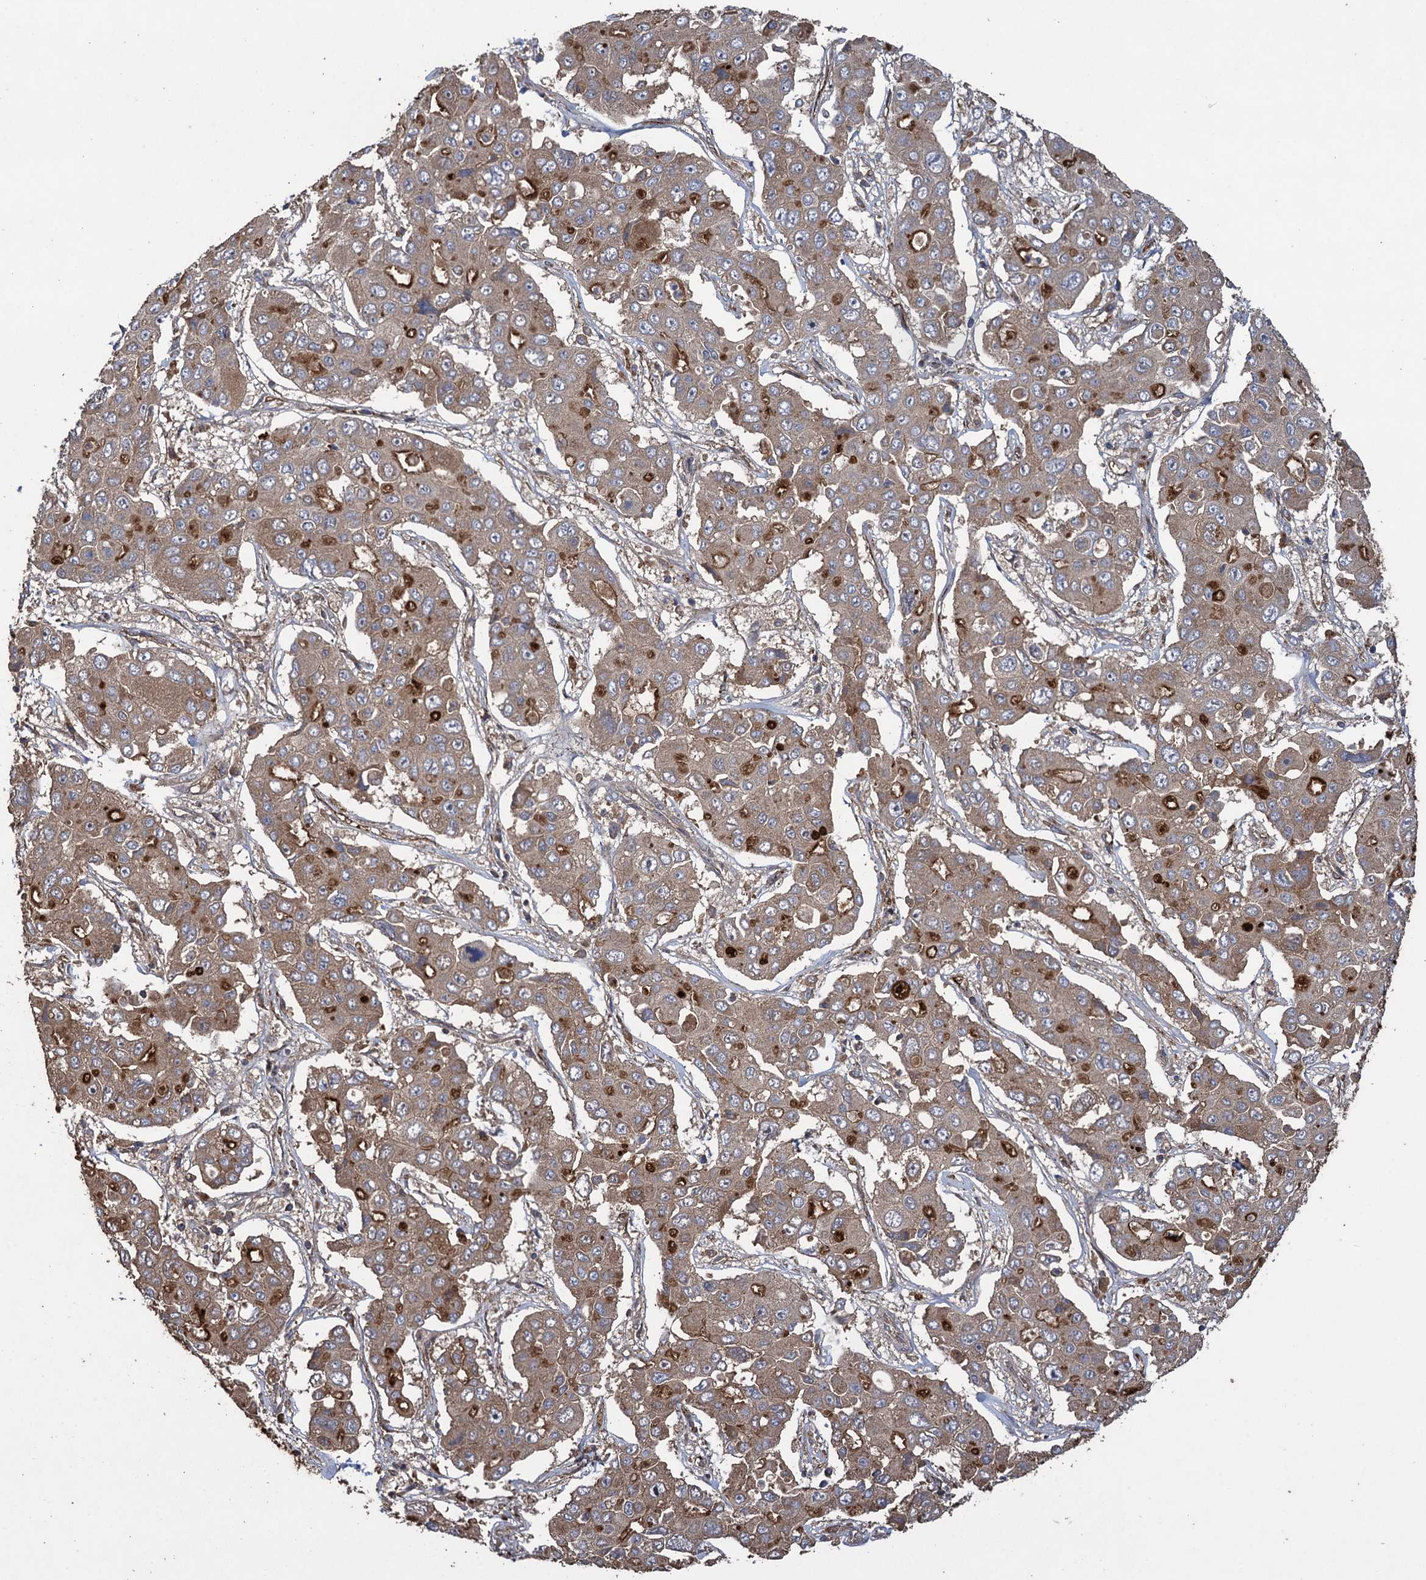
{"staining": {"intensity": "moderate", "quantity": "25%-75%", "location": "cytoplasmic/membranous"}, "tissue": "liver cancer", "cell_type": "Tumor cells", "image_type": "cancer", "snomed": [{"axis": "morphology", "description": "Cholangiocarcinoma"}, {"axis": "topography", "description": "Liver"}], "caption": "Immunohistochemistry photomicrograph of neoplastic tissue: human liver cholangiocarcinoma stained using immunohistochemistry (IHC) demonstrates medium levels of moderate protein expression localized specifically in the cytoplasmic/membranous of tumor cells, appearing as a cytoplasmic/membranous brown color.", "gene": "TXNDC11", "patient": {"sex": "male", "age": 67}}